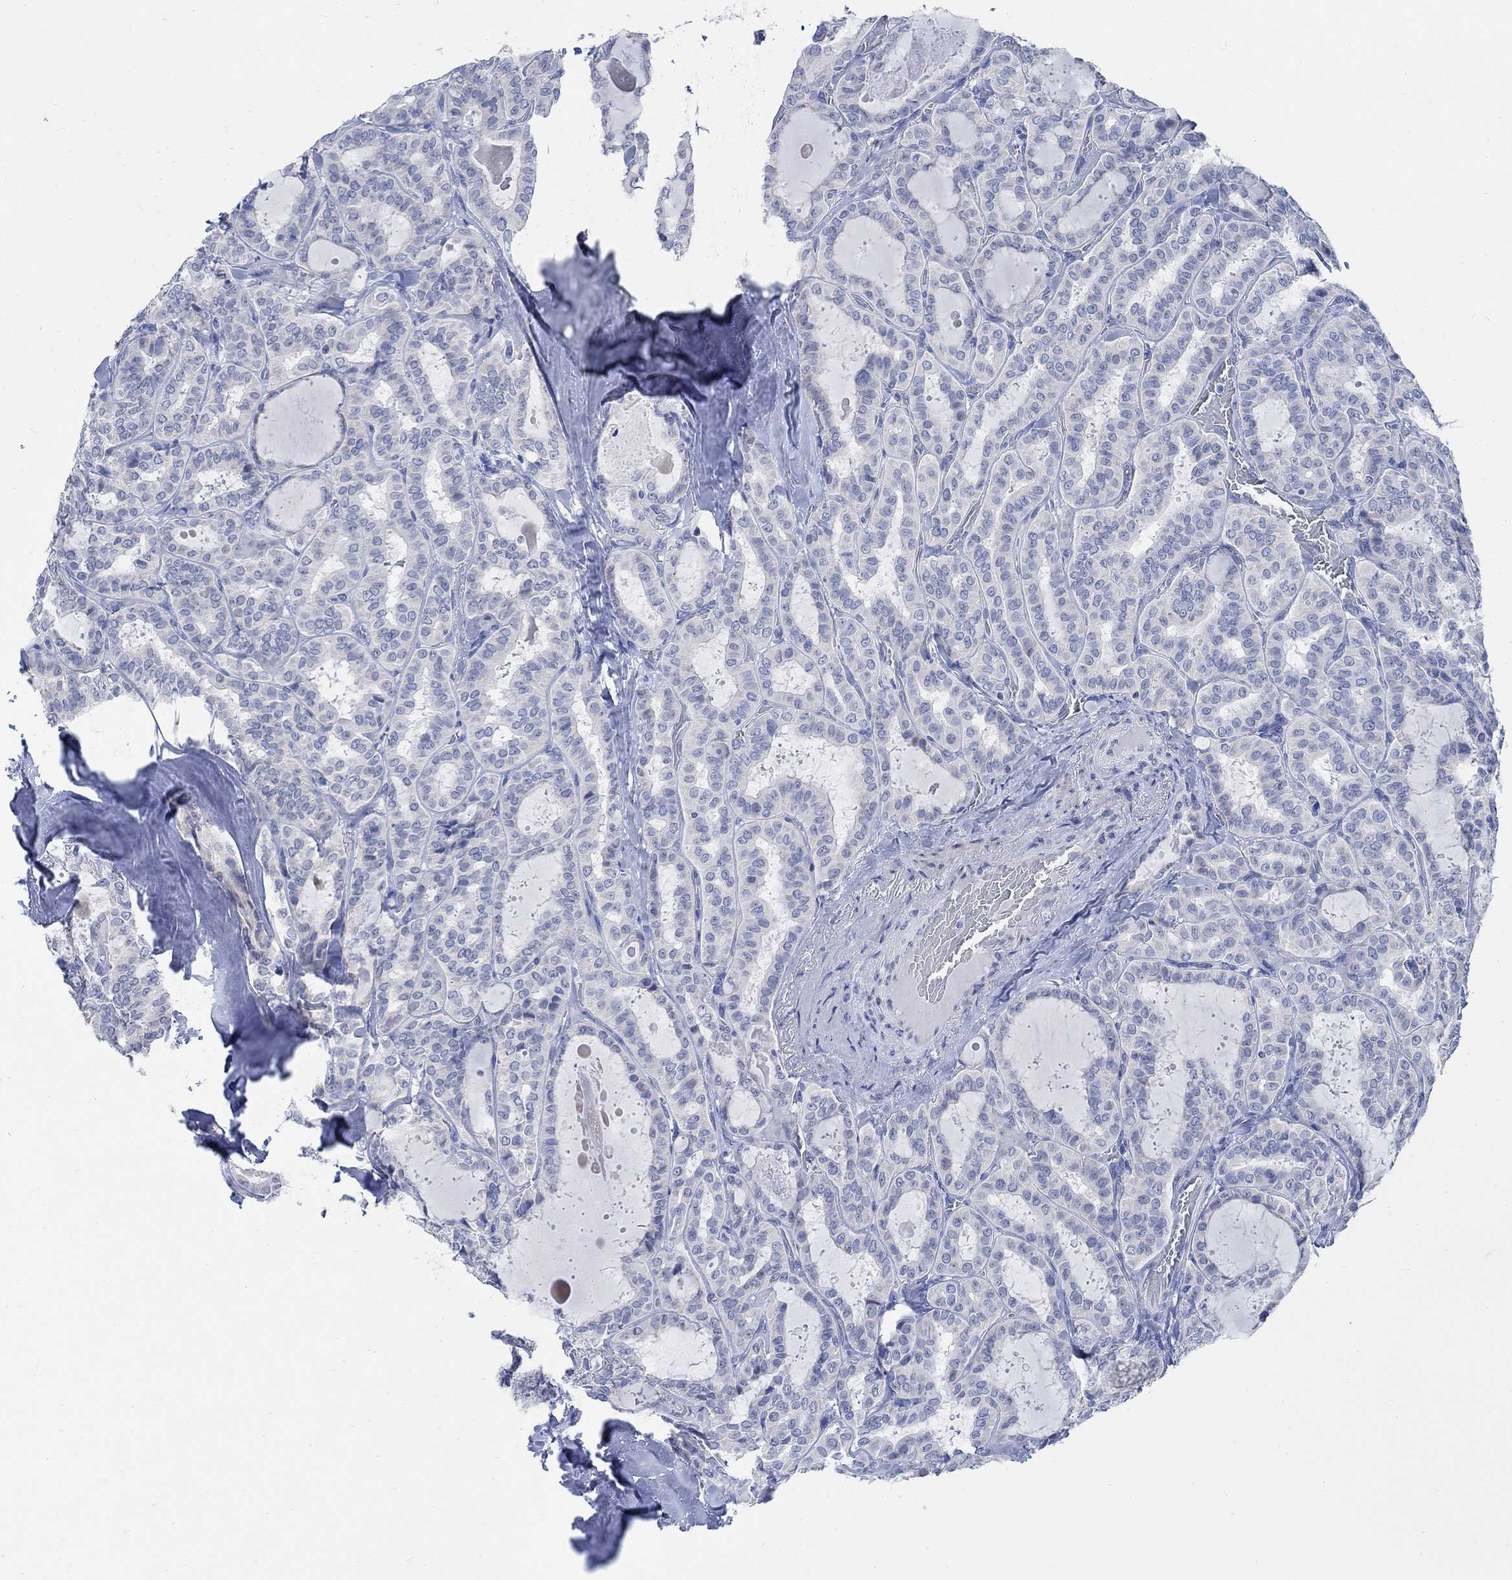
{"staining": {"intensity": "negative", "quantity": "none", "location": "none"}, "tissue": "thyroid cancer", "cell_type": "Tumor cells", "image_type": "cancer", "snomed": [{"axis": "morphology", "description": "Papillary adenocarcinoma, NOS"}, {"axis": "topography", "description": "Thyroid gland"}], "caption": "The histopathology image exhibits no staining of tumor cells in thyroid papillary adenocarcinoma.", "gene": "CAMK2N1", "patient": {"sex": "female", "age": 39}}